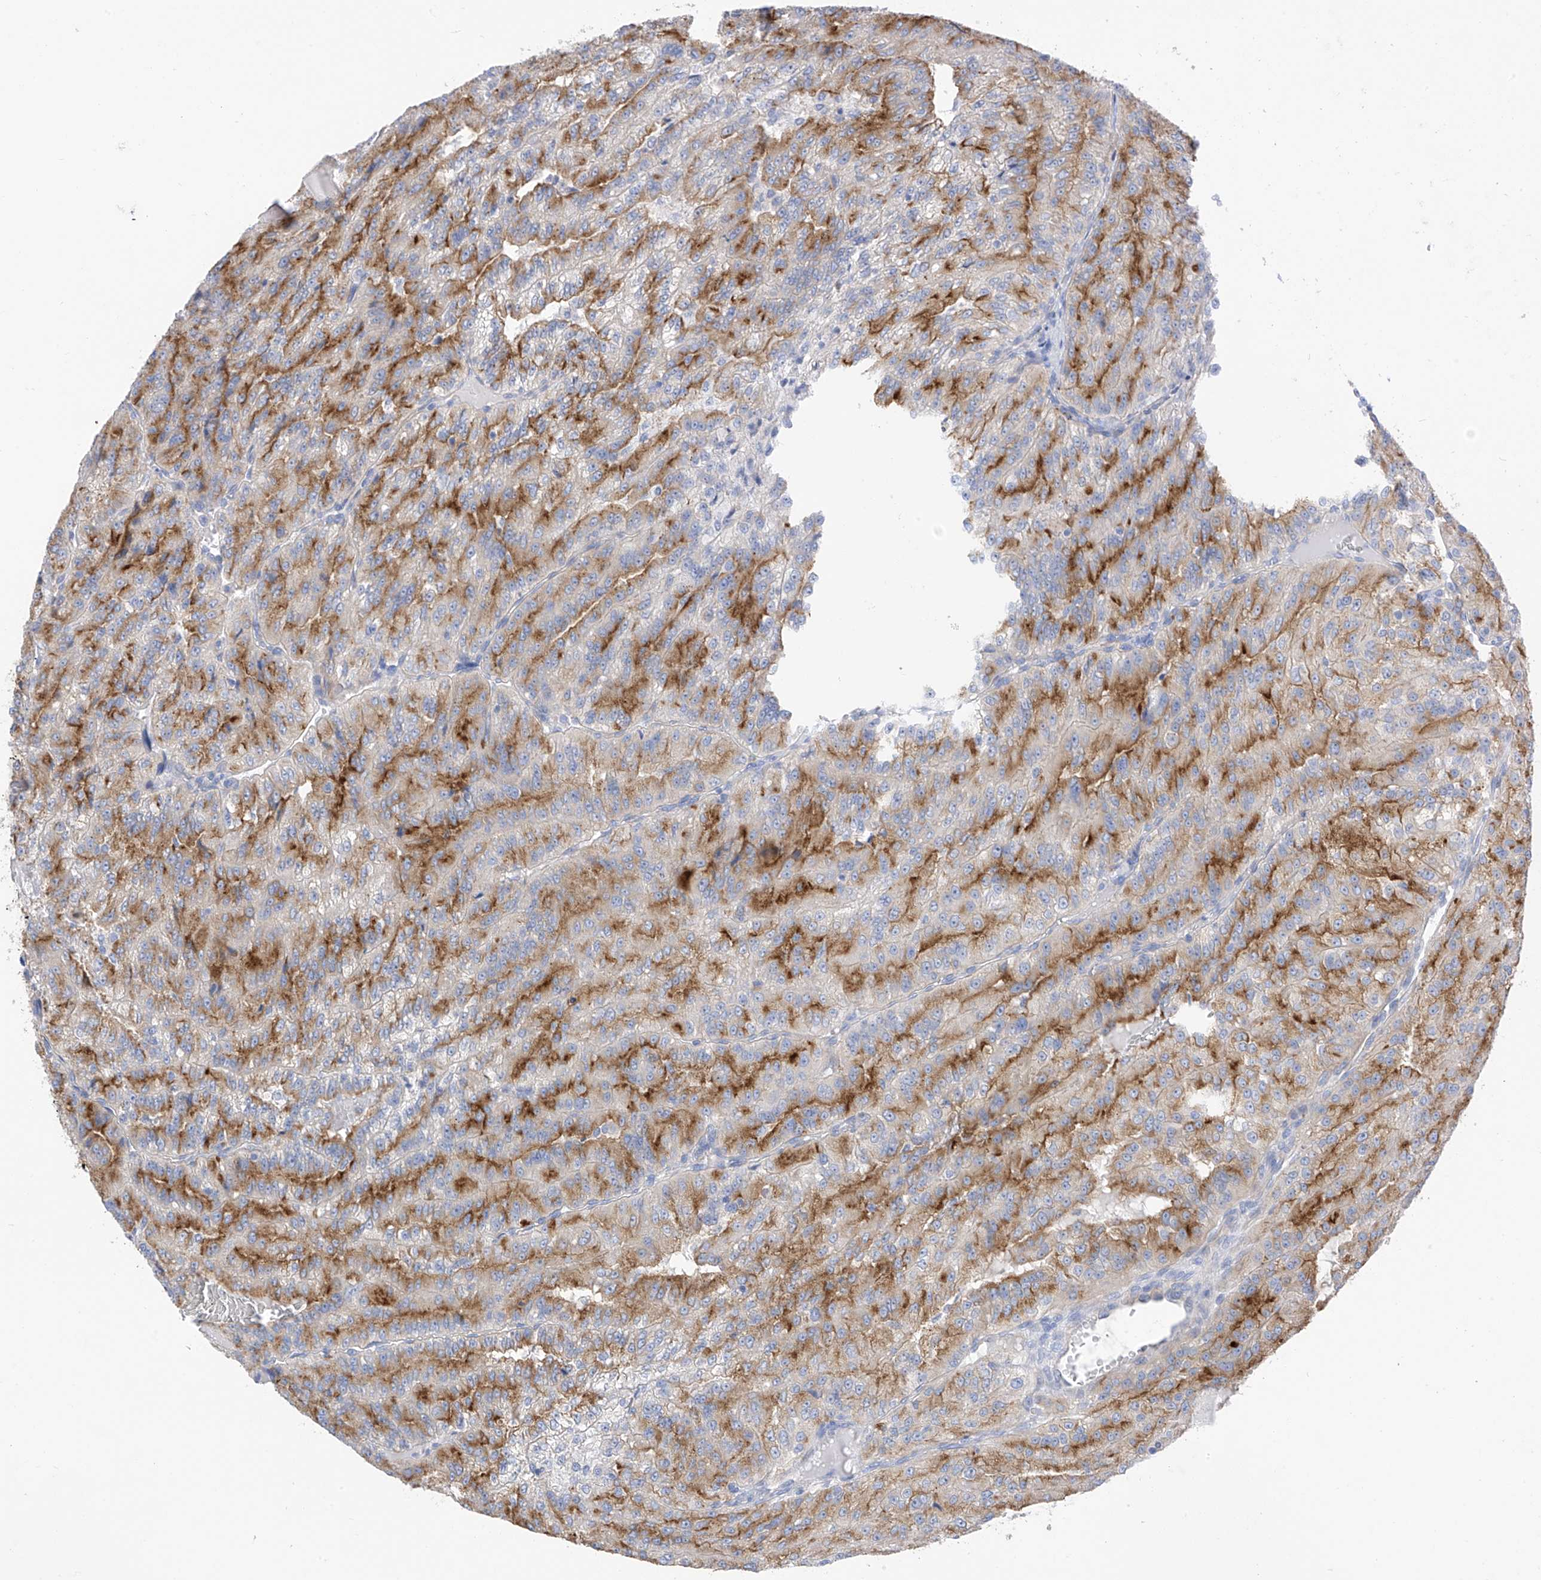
{"staining": {"intensity": "moderate", "quantity": "25%-75%", "location": "cytoplasmic/membranous"}, "tissue": "renal cancer", "cell_type": "Tumor cells", "image_type": "cancer", "snomed": [{"axis": "morphology", "description": "Adenocarcinoma, NOS"}, {"axis": "topography", "description": "Kidney"}], "caption": "Human renal adenocarcinoma stained with a protein marker shows moderate staining in tumor cells.", "gene": "ITGA9", "patient": {"sex": "female", "age": 63}}